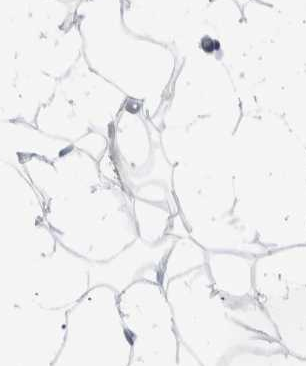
{"staining": {"intensity": "negative", "quantity": "none", "location": "none"}, "tissue": "adipose tissue", "cell_type": "Adipocytes", "image_type": "normal", "snomed": [{"axis": "morphology", "description": "Normal tissue, NOS"}, {"axis": "morphology", "description": "Fibrosis, NOS"}, {"axis": "topography", "description": "Breast"}, {"axis": "topography", "description": "Adipose tissue"}], "caption": "There is no significant positivity in adipocytes of adipose tissue. (DAB immunohistochemistry (IHC) visualized using brightfield microscopy, high magnification).", "gene": "C17orf97", "patient": {"sex": "female", "age": 39}}